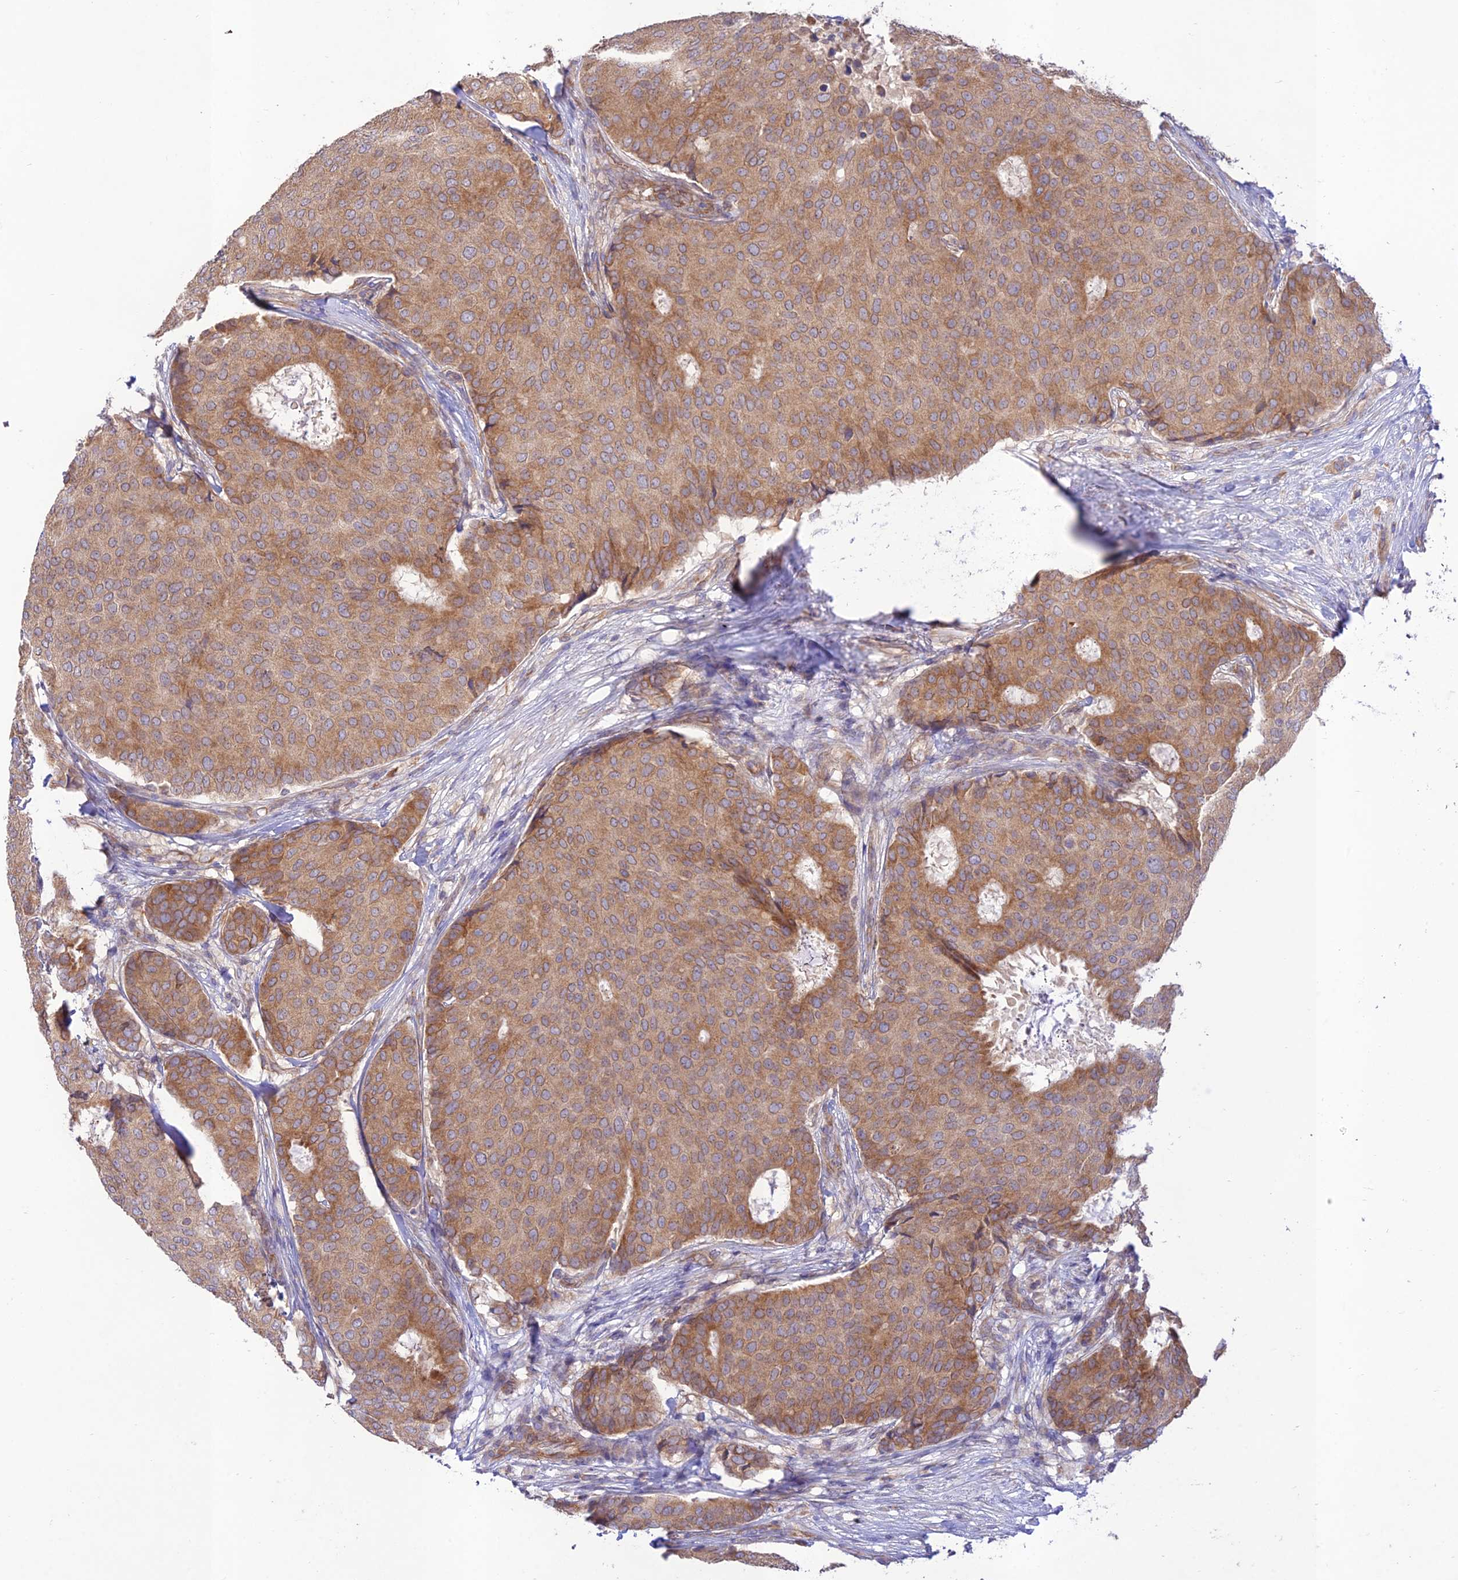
{"staining": {"intensity": "moderate", "quantity": ">75%", "location": "cytoplasmic/membranous"}, "tissue": "breast cancer", "cell_type": "Tumor cells", "image_type": "cancer", "snomed": [{"axis": "morphology", "description": "Duct carcinoma"}, {"axis": "topography", "description": "Breast"}], "caption": "Immunohistochemical staining of breast infiltrating ductal carcinoma displays moderate cytoplasmic/membranous protein expression in about >75% of tumor cells.", "gene": "TMEM259", "patient": {"sex": "female", "age": 75}}